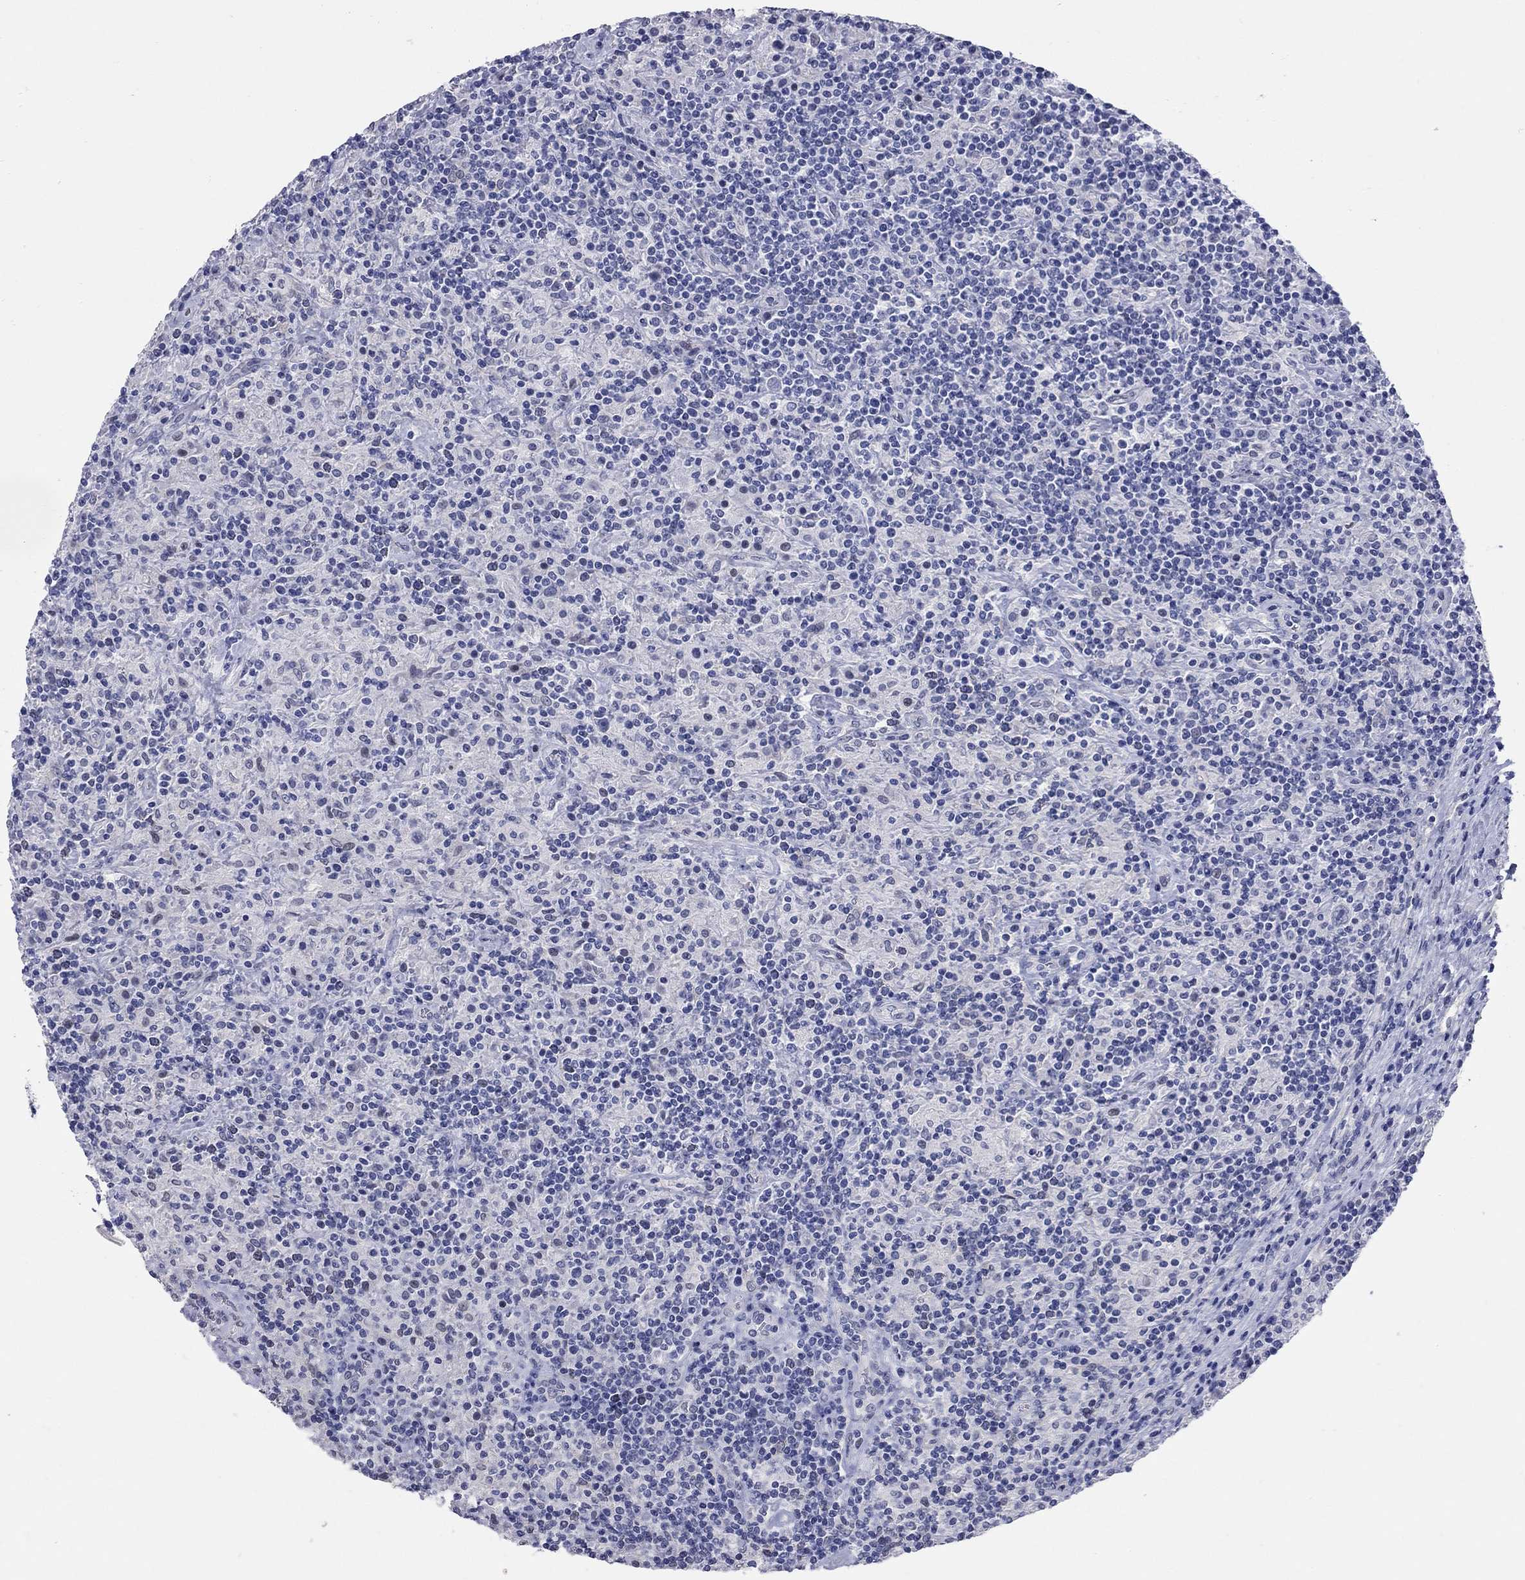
{"staining": {"intensity": "negative", "quantity": "none", "location": "none"}, "tissue": "lymphoma", "cell_type": "Tumor cells", "image_type": "cancer", "snomed": [{"axis": "morphology", "description": "Hodgkin's disease, NOS"}, {"axis": "topography", "description": "Lymph node"}], "caption": "This is a micrograph of immunohistochemistry (IHC) staining of Hodgkin's disease, which shows no positivity in tumor cells.", "gene": "WASF3", "patient": {"sex": "male", "age": 70}}